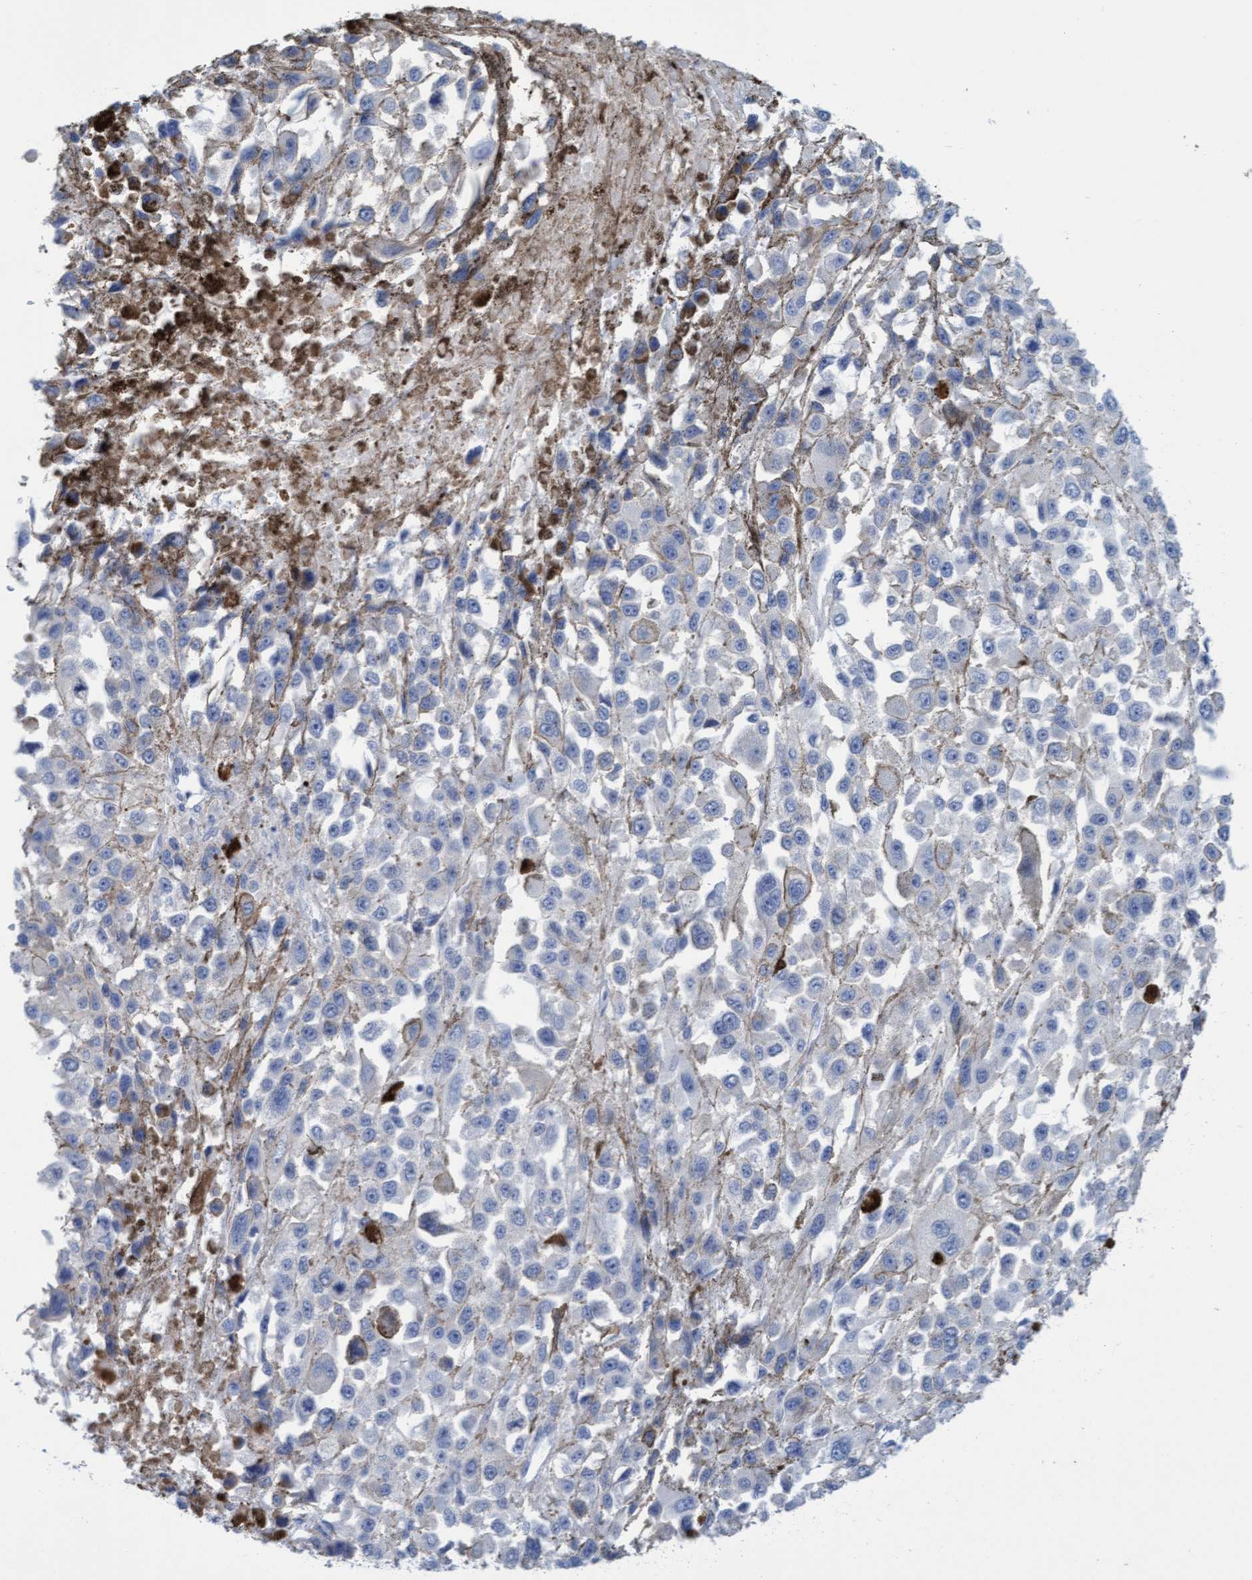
{"staining": {"intensity": "negative", "quantity": "none", "location": "none"}, "tissue": "melanoma", "cell_type": "Tumor cells", "image_type": "cancer", "snomed": [{"axis": "morphology", "description": "Malignant melanoma, Metastatic site"}, {"axis": "topography", "description": "Lymph node"}], "caption": "Immunohistochemistry (IHC) micrograph of human melanoma stained for a protein (brown), which exhibits no positivity in tumor cells.", "gene": "MTFR1", "patient": {"sex": "male", "age": 59}}